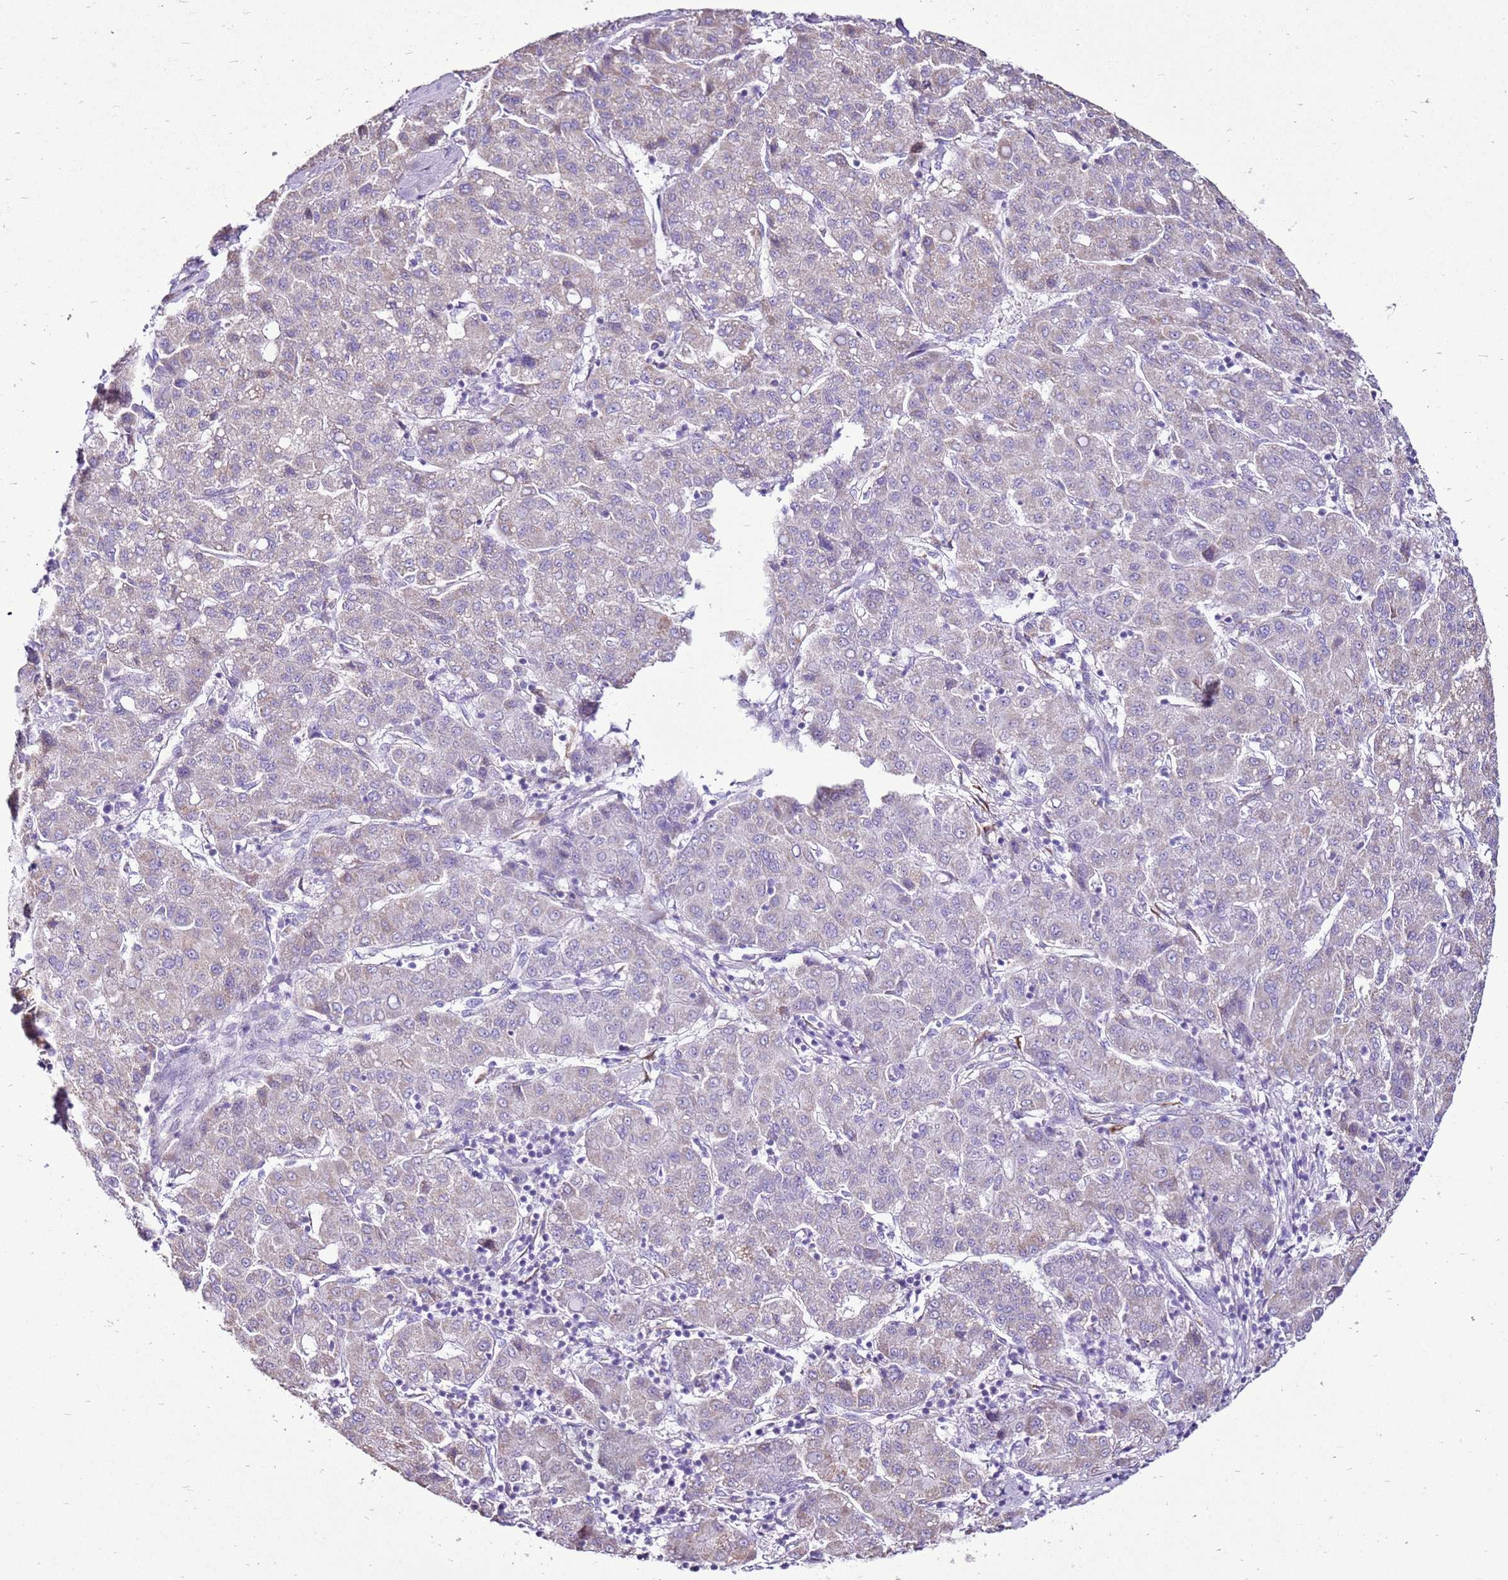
{"staining": {"intensity": "moderate", "quantity": "<25%", "location": "cytoplasmic/membranous"}, "tissue": "liver cancer", "cell_type": "Tumor cells", "image_type": "cancer", "snomed": [{"axis": "morphology", "description": "Carcinoma, Hepatocellular, NOS"}, {"axis": "topography", "description": "Liver"}], "caption": "A photomicrograph of human liver cancer (hepatocellular carcinoma) stained for a protein displays moderate cytoplasmic/membranous brown staining in tumor cells.", "gene": "SLC38A5", "patient": {"sex": "male", "age": 65}}